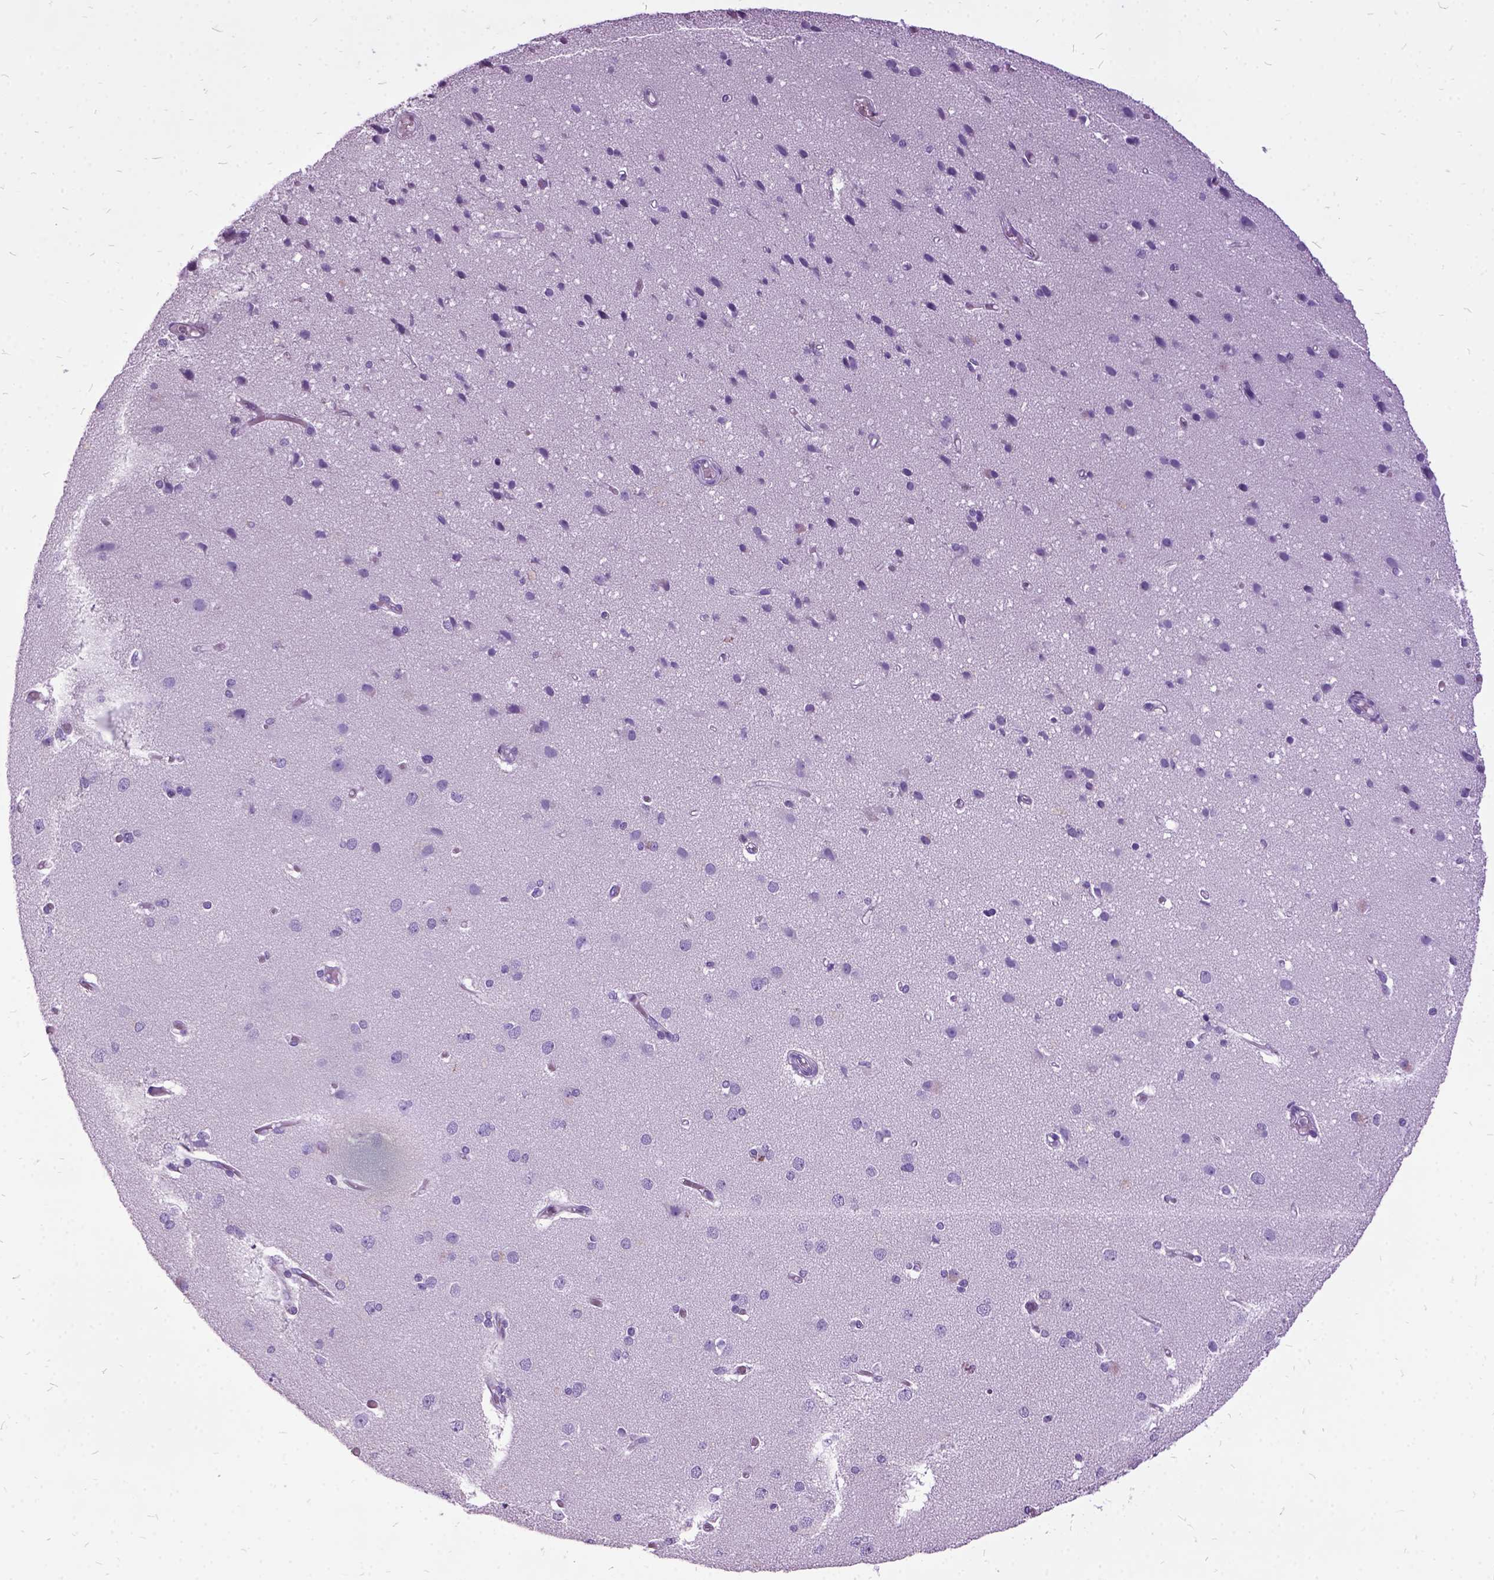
{"staining": {"intensity": "negative", "quantity": "none", "location": "none"}, "tissue": "cerebral cortex", "cell_type": "Endothelial cells", "image_type": "normal", "snomed": [{"axis": "morphology", "description": "Normal tissue, NOS"}, {"axis": "morphology", "description": "Glioma, malignant, High grade"}, {"axis": "topography", "description": "Cerebral cortex"}], "caption": "Immunohistochemical staining of unremarkable human cerebral cortex reveals no significant staining in endothelial cells. (IHC, brightfield microscopy, high magnification).", "gene": "MME", "patient": {"sex": "male", "age": 71}}